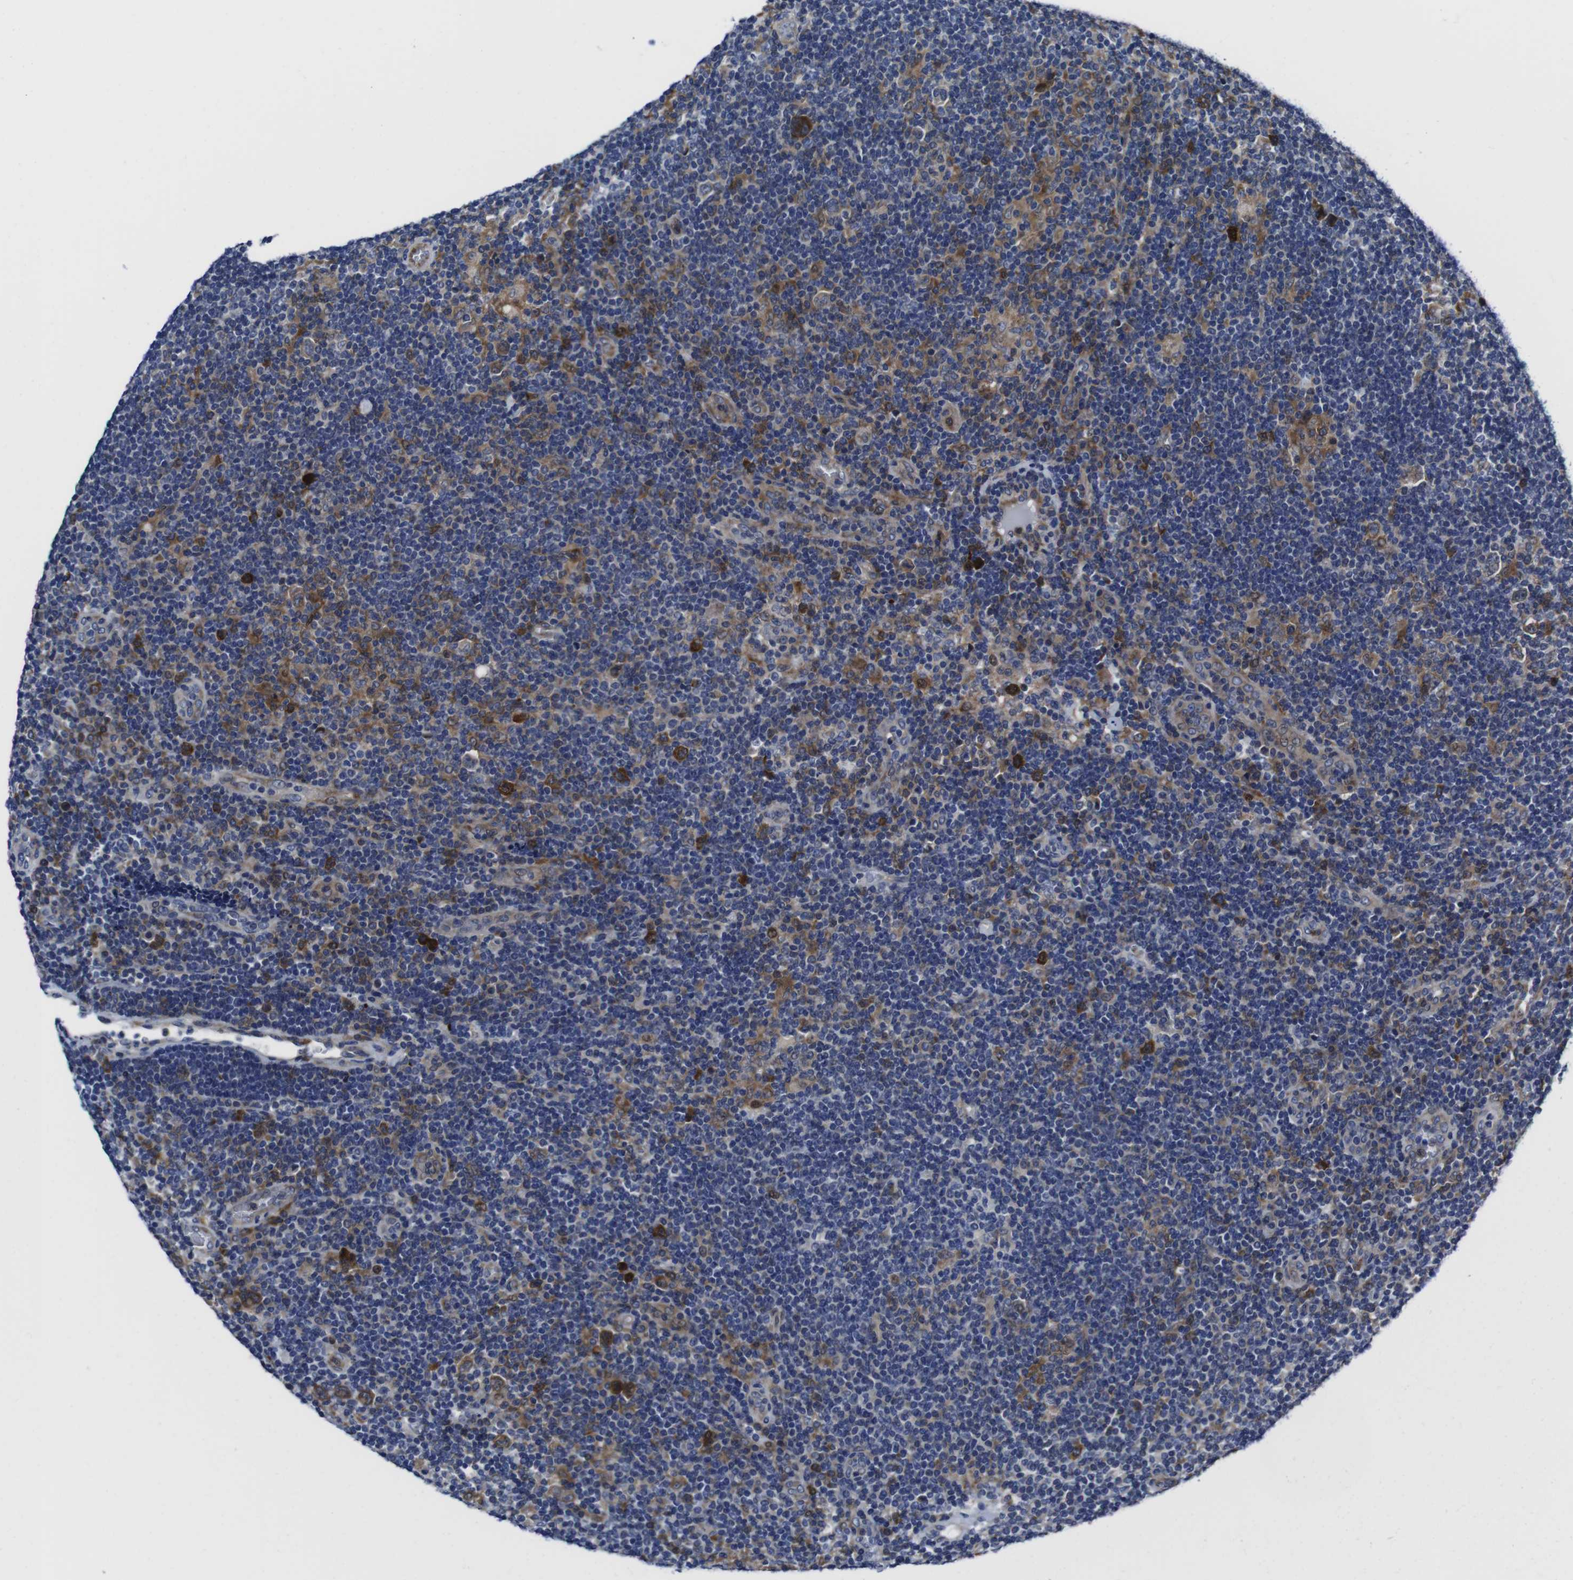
{"staining": {"intensity": "moderate", "quantity": "25%-75%", "location": "cytoplasmic/membranous"}, "tissue": "lymphoma", "cell_type": "Tumor cells", "image_type": "cancer", "snomed": [{"axis": "morphology", "description": "Hodgkin's disease, NOS"}, {"axis": "topography", "description": "Lymph node"}], "caption": "Immunohistochemical staining of Hodgkin's disease shows medium levels of moderate cytoplasmic/membranous protein expression in approximately 25%-75% of tumor cells.", "gene": "EIF4A1", "patient": {"sex": "female", "age": 57}}